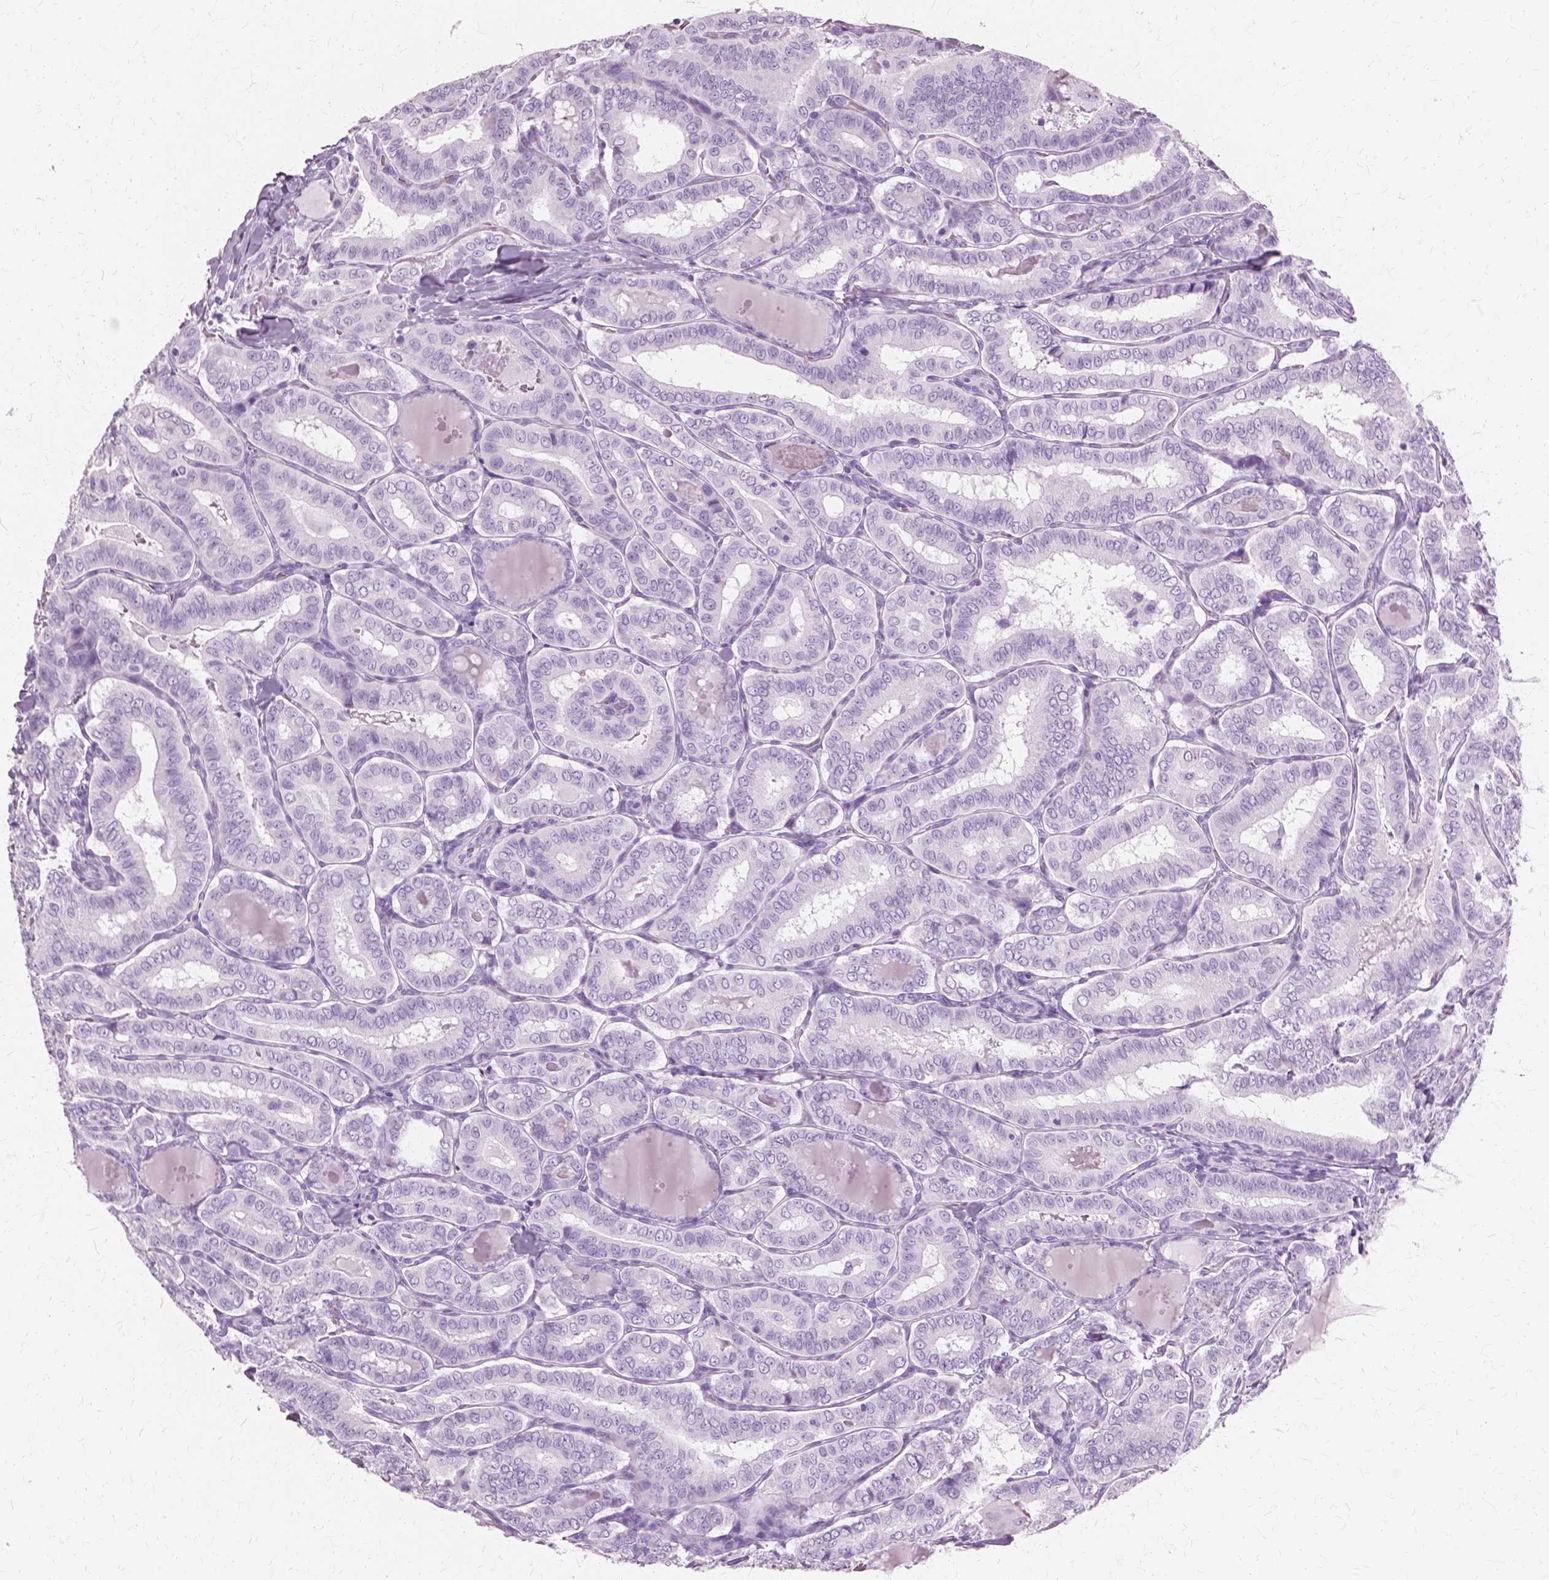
{"staining": {"intensity": "negative", "quantity": "none", "location": "none"}, "tissue": "thyroid cancer", "cell_type": "Tumor cells", "image_type": "cancer", "snomed": [{"axis": "morphology", "description": "Papillary adenocarcinoma, NOS"}, {"axis": "morphology", "description": "Papillary adenoma metastatic"}, {"axis": "topography", "description": "Thyroid gland"}], "caption": "Tumor cells show no significant protein expression in papillary adenocarcinoma (thyroid).", "gene": "SFTPD", "patient": {"sex": "female", "age": 50}}